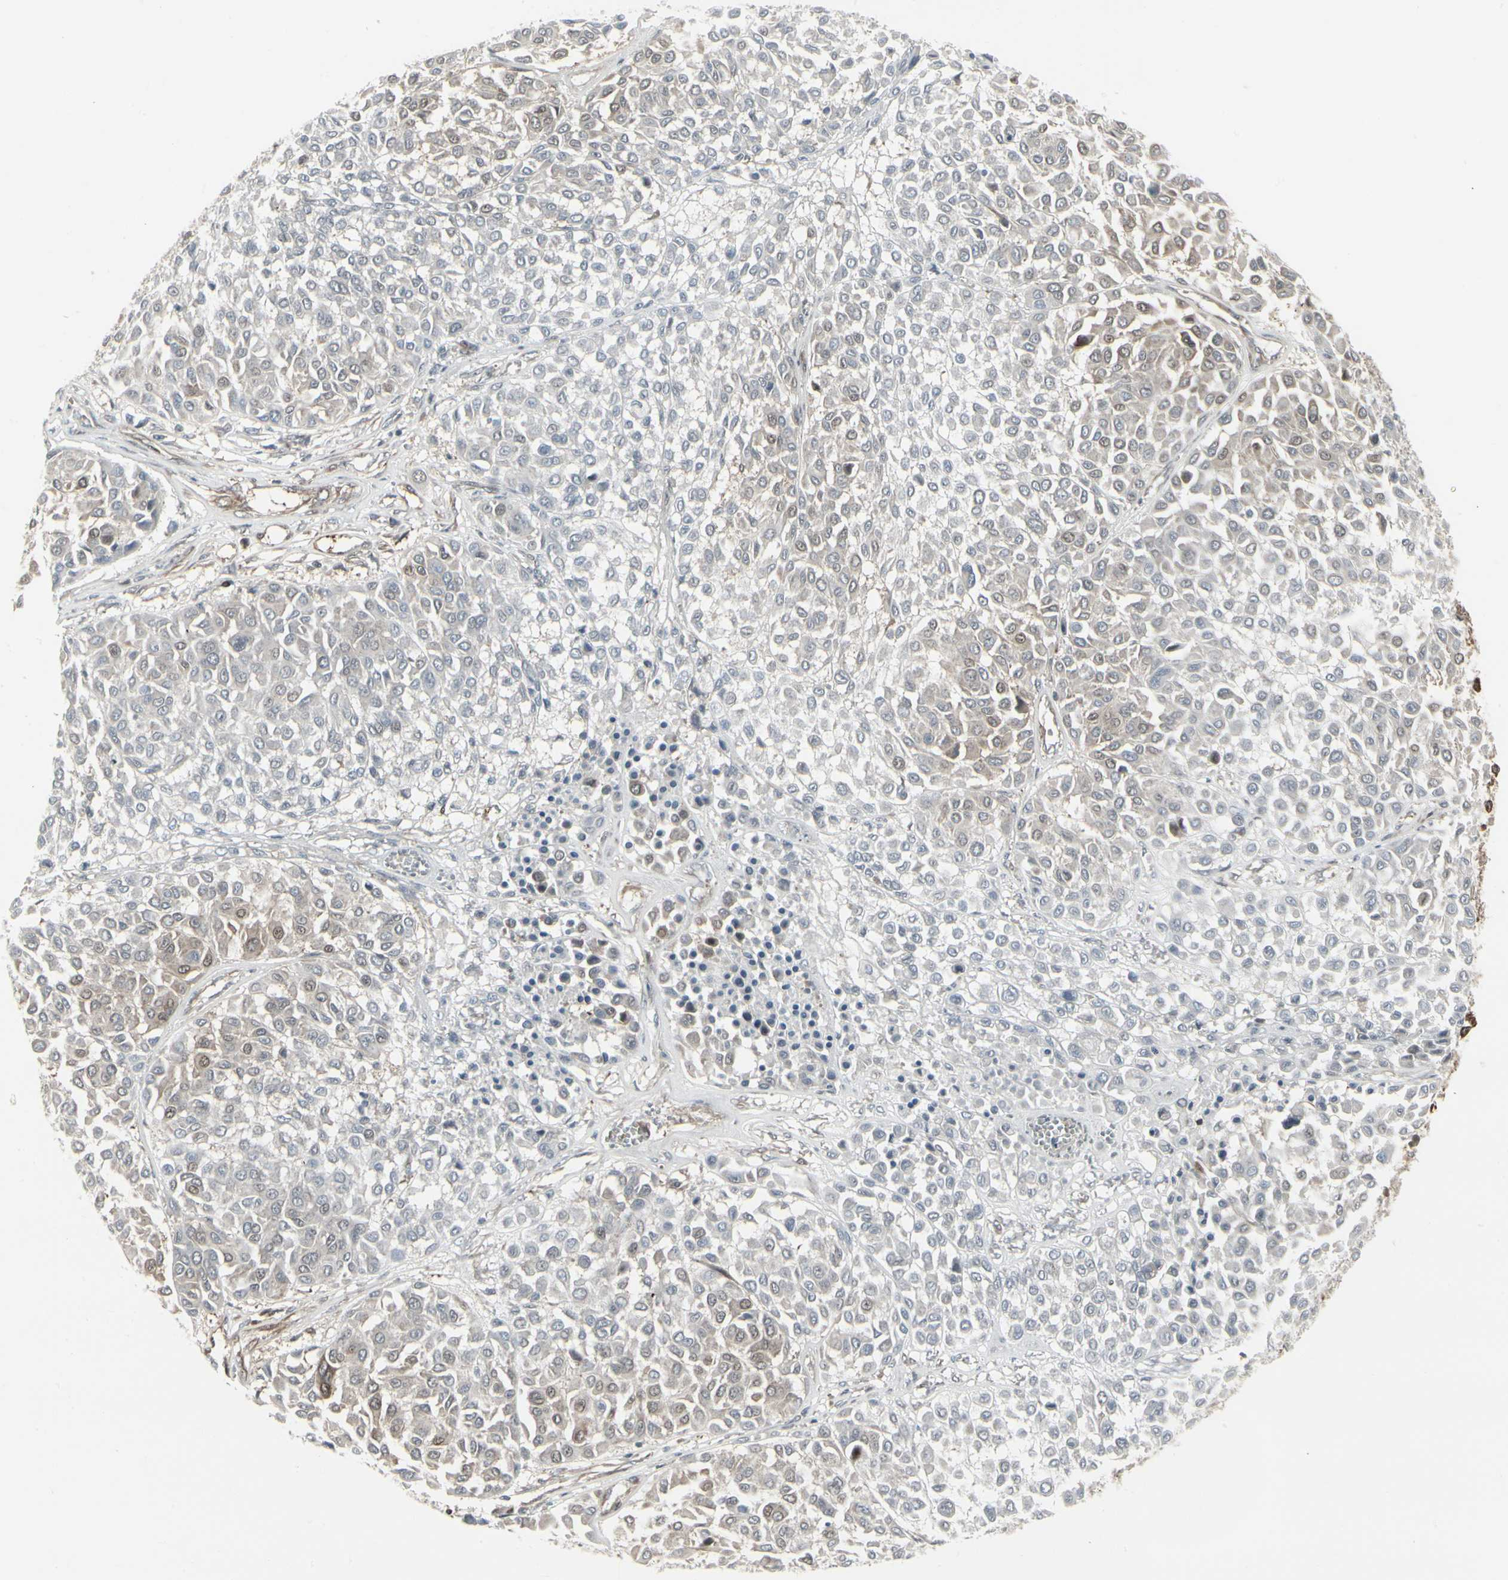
{"staining": {"intensity": "weak", "quantity": "25%-75%", "location": "cytoplasmic/membranous,nuclear"}, "tissue": "melanoma", "cell_type": "Tumor cells", "image_type": "cancer", "snomed": [{"axis": "morphology", "description": "Malignant melanoma, Metastatic site"}, {"axis": "topography", "description": "Soft tissue"}], "caption": "Weak cytoplasmic/membranous and nuclear protein staining is appreciated in about 25%-75% of tumor cells in malignant melanoma (metastatic site).", "gene": "IGFBP6", "patient": {"sex": "male", "age": 41}}